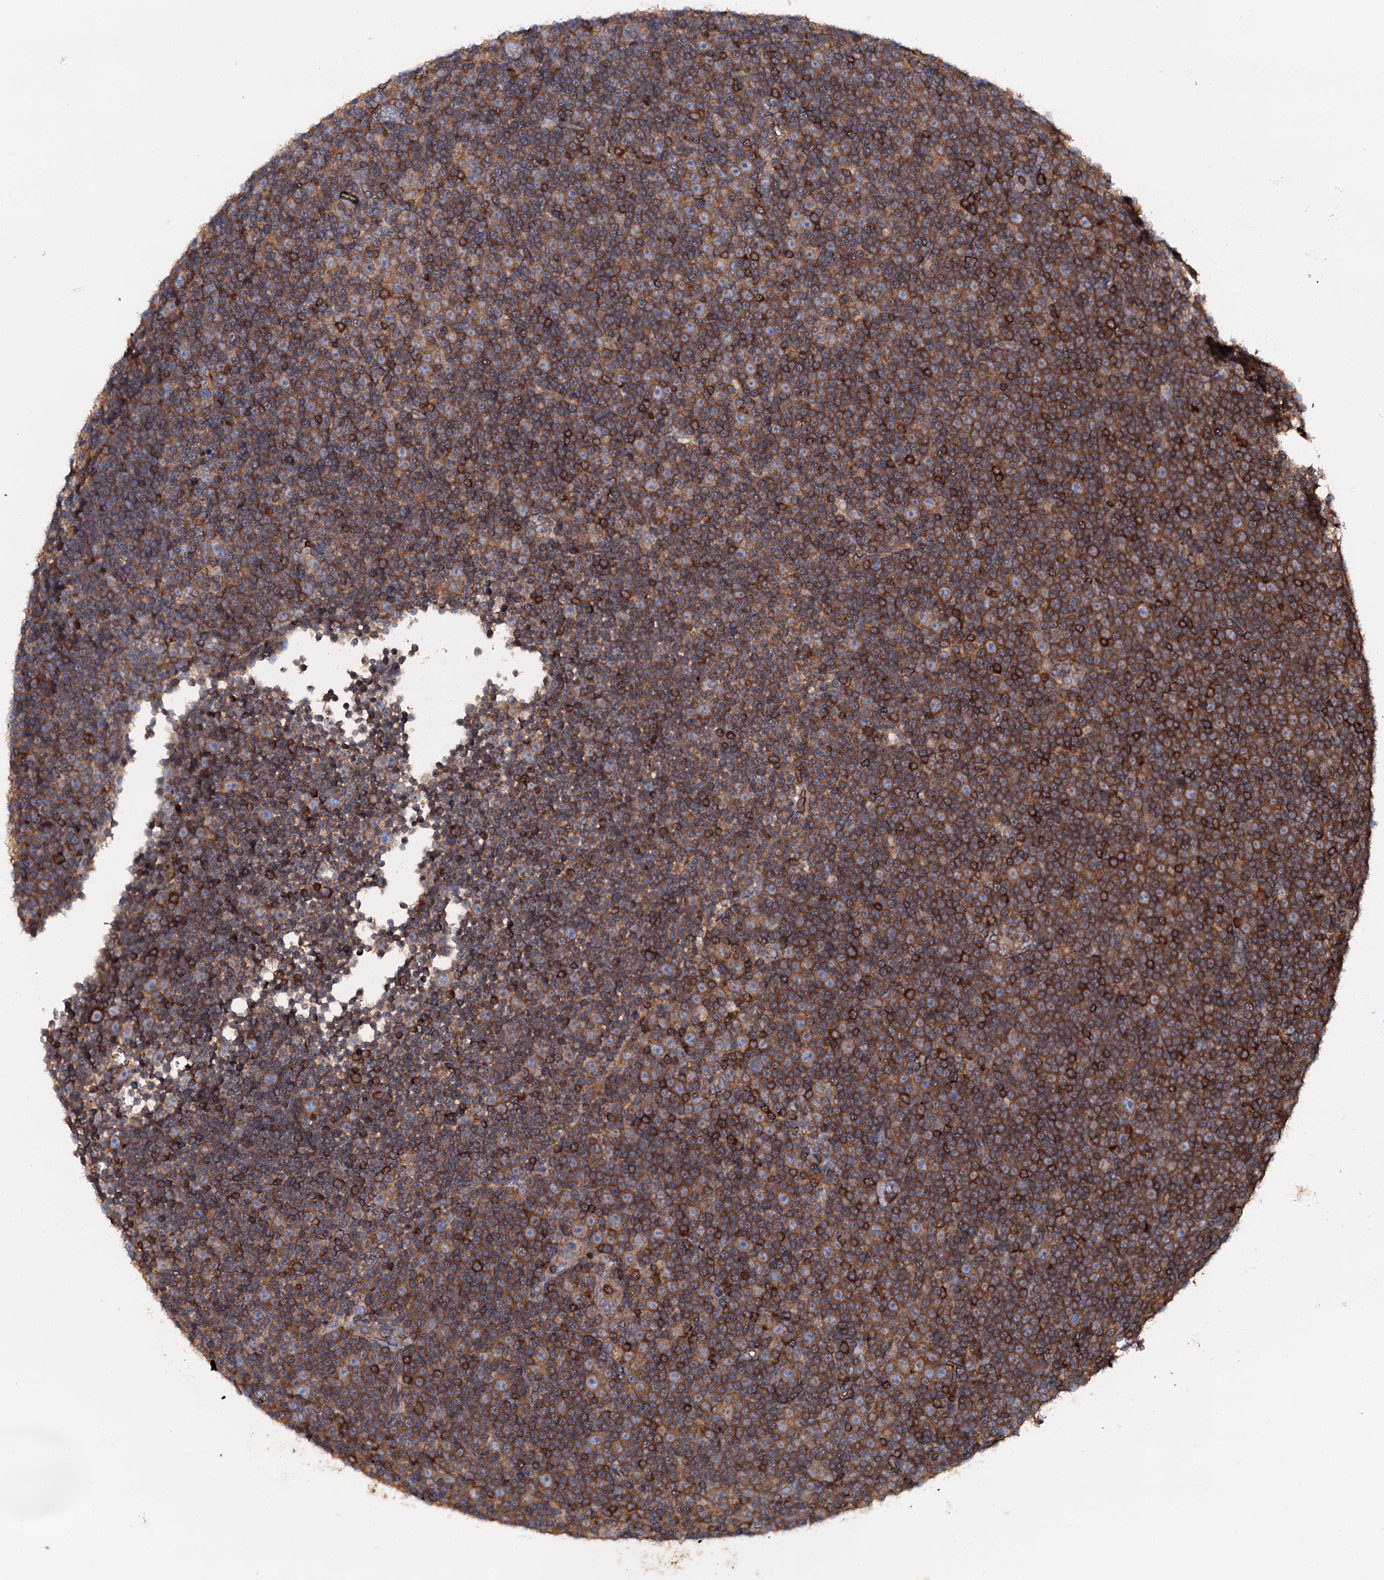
{"staining": {"intensity": "strong", "quantity": ">75%", "location": "cytoplasmic/membranous"}, "tissue": "lymphoma", "cell_type": "Tumor cells", "image_type": "cancer", "snomed": [{"axis": "morphology", "description": "Malignant lymphoma, non-Hodgkin's type, Low grade"}, {"axis": "topography", "description": "Lymph node"}], "caption": "This is a micrograph of immunohistochemistry staining of lymphoma, which shows strong positivity in the cytoplasmic/membranous of tumor cells.", "gene": "GRK2", "patient": {"sex": "female", "age": 67}}